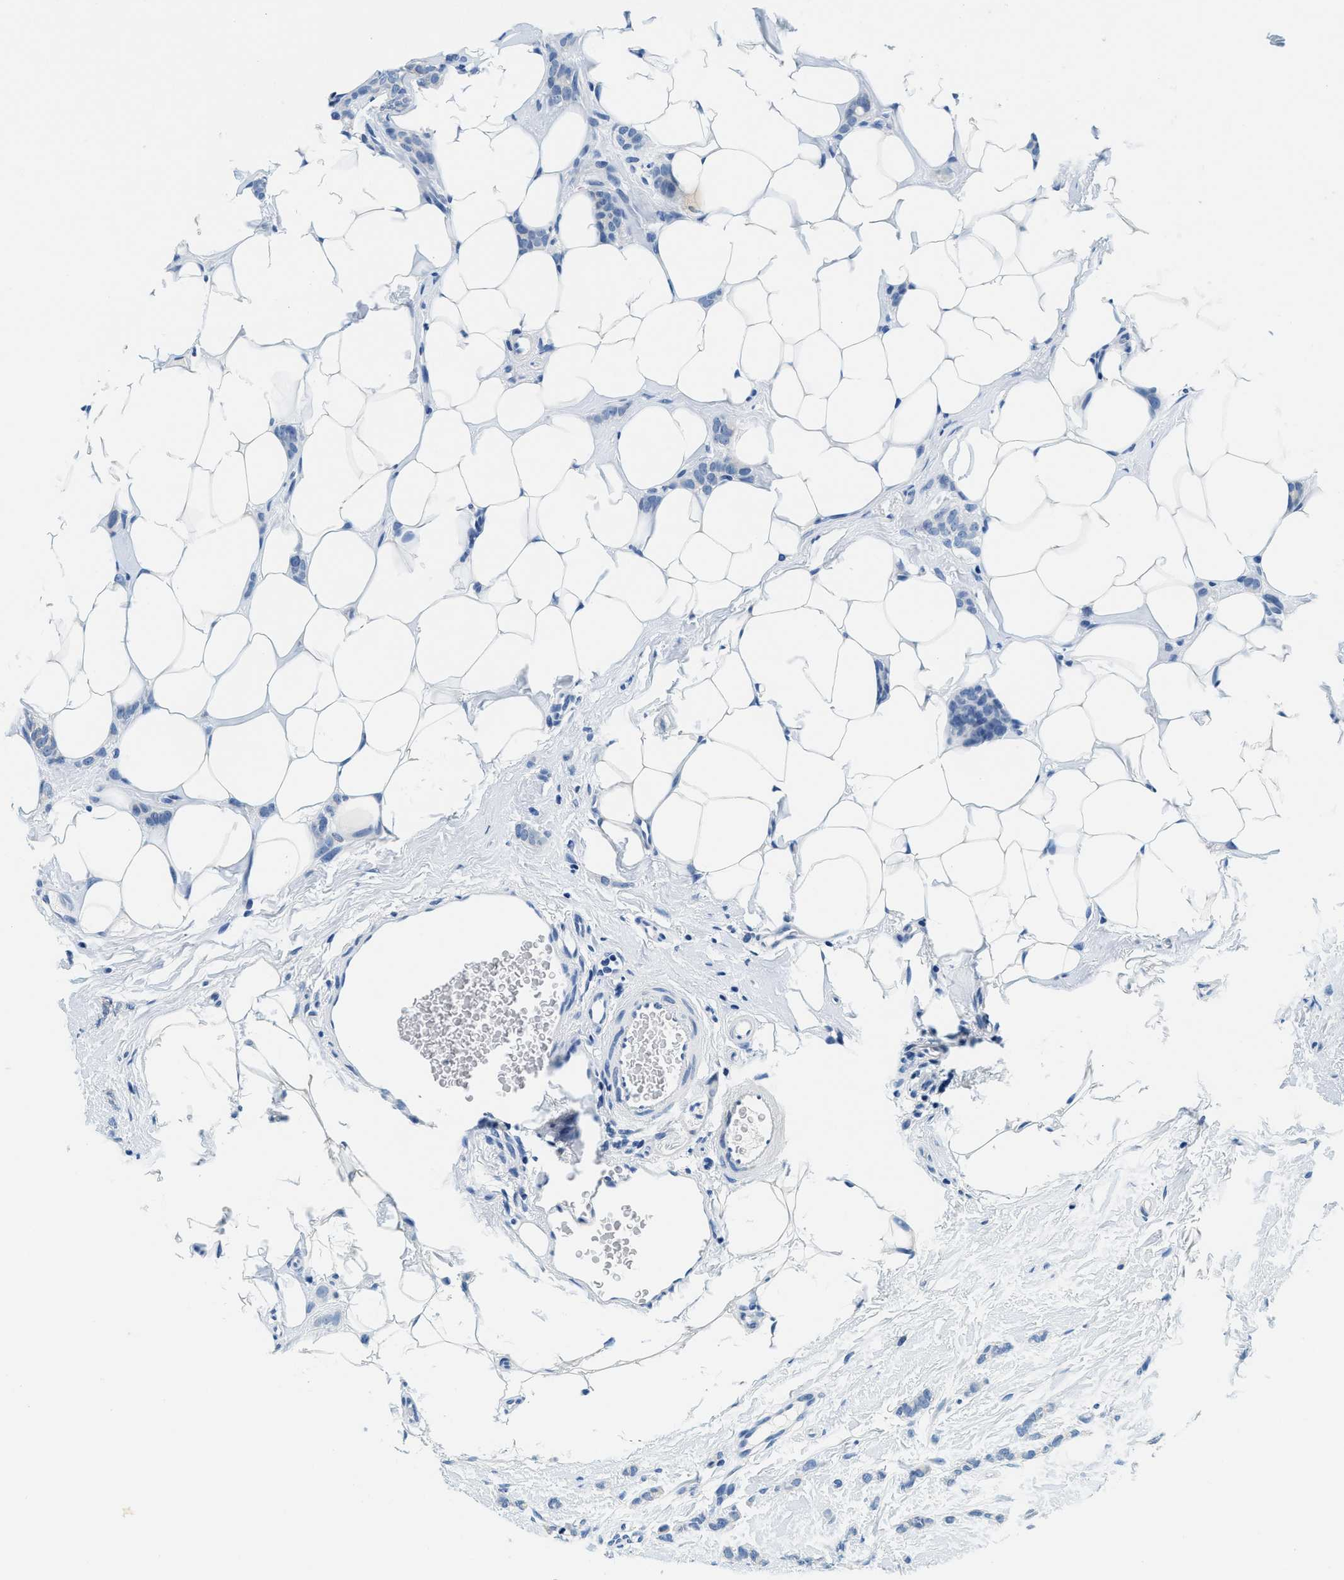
{"staining": {"intensity": "negative", "quantity": "none", "location": "none"}, "tissue": "breast cancer", "cell_type": "Tumor cells", "image_type": "cancer", "snomed": [{"axis": "morphology", "description": "Lobular carcinoma"}, {"axis": "topography", "description": "Skin"}, {"axis": "topography", "description": "Breast"}], "caption": "A high-resolution photomicrograph shows IHC staining of breast lobular carcinoma, which reveals no significant positivity in tumor cells. (Immunohistochemistry (ihc), brightfield microscopy, high magnification).", "gene": "GSTM3", "patient": {"sex": "female", "age": 46}}